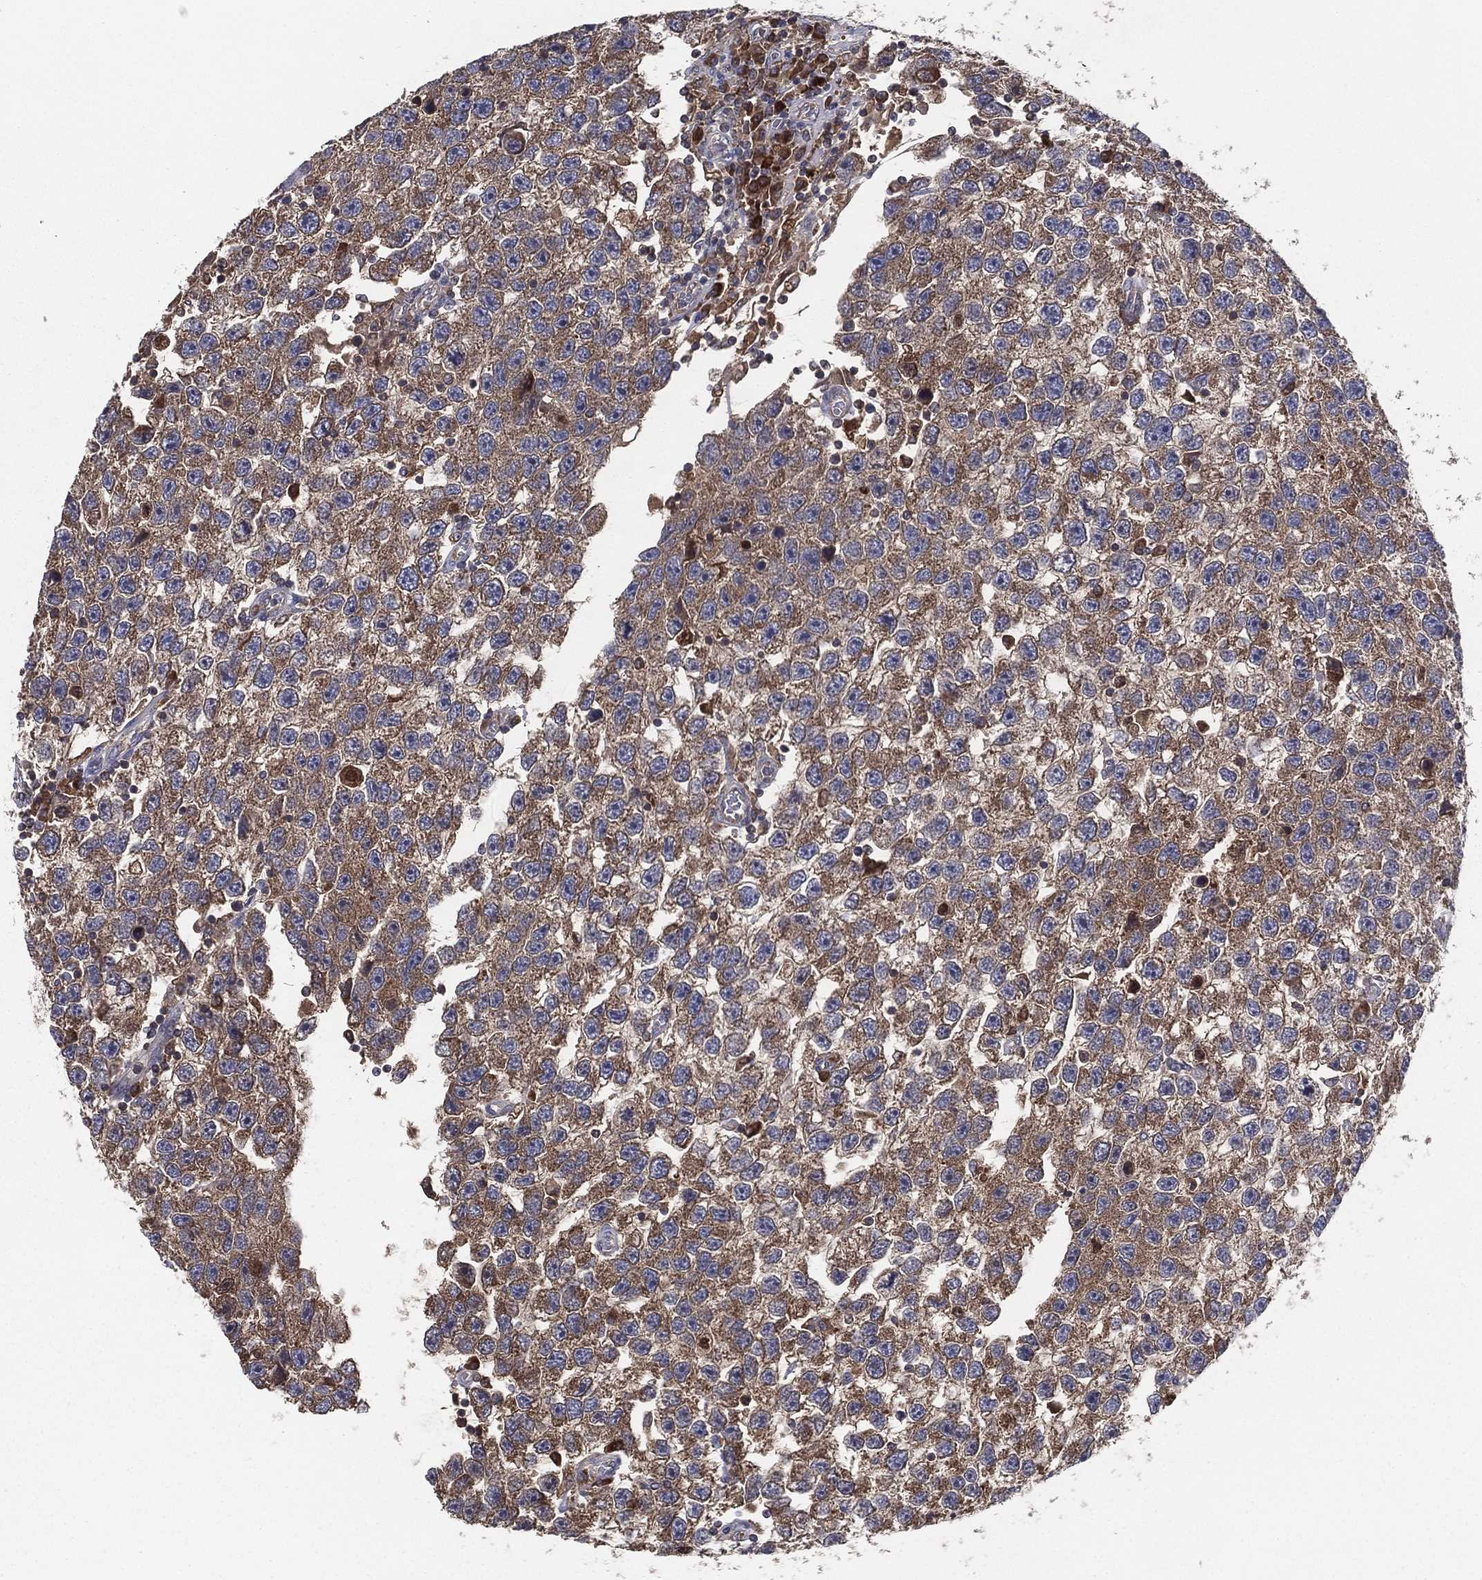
{"staining": {"intensity": "moderate", "quantity": ">75%", "location": "cytoplasmic/membranous"}, "tissue": "testis cancer", "cell_type": "Tumor cells", "image_type": "cancer", "snomed": [{"axis": "morphology", "description": "Seminoma, NOS"}, {"axis": "topography", "description": "Testis"}], "caption": "IHC (DAB) staining of human testis cancer (seminoma) reveals moderate cytoplasmic/membranous protein positivity in about >75% of tumor cells. (DAB (3,3'-diaminobenzidine) = brown stain, brightfield microscopy at high magnification).", "gene": "MT-ND1", "patient": {"sex": "male", "age": 26}}